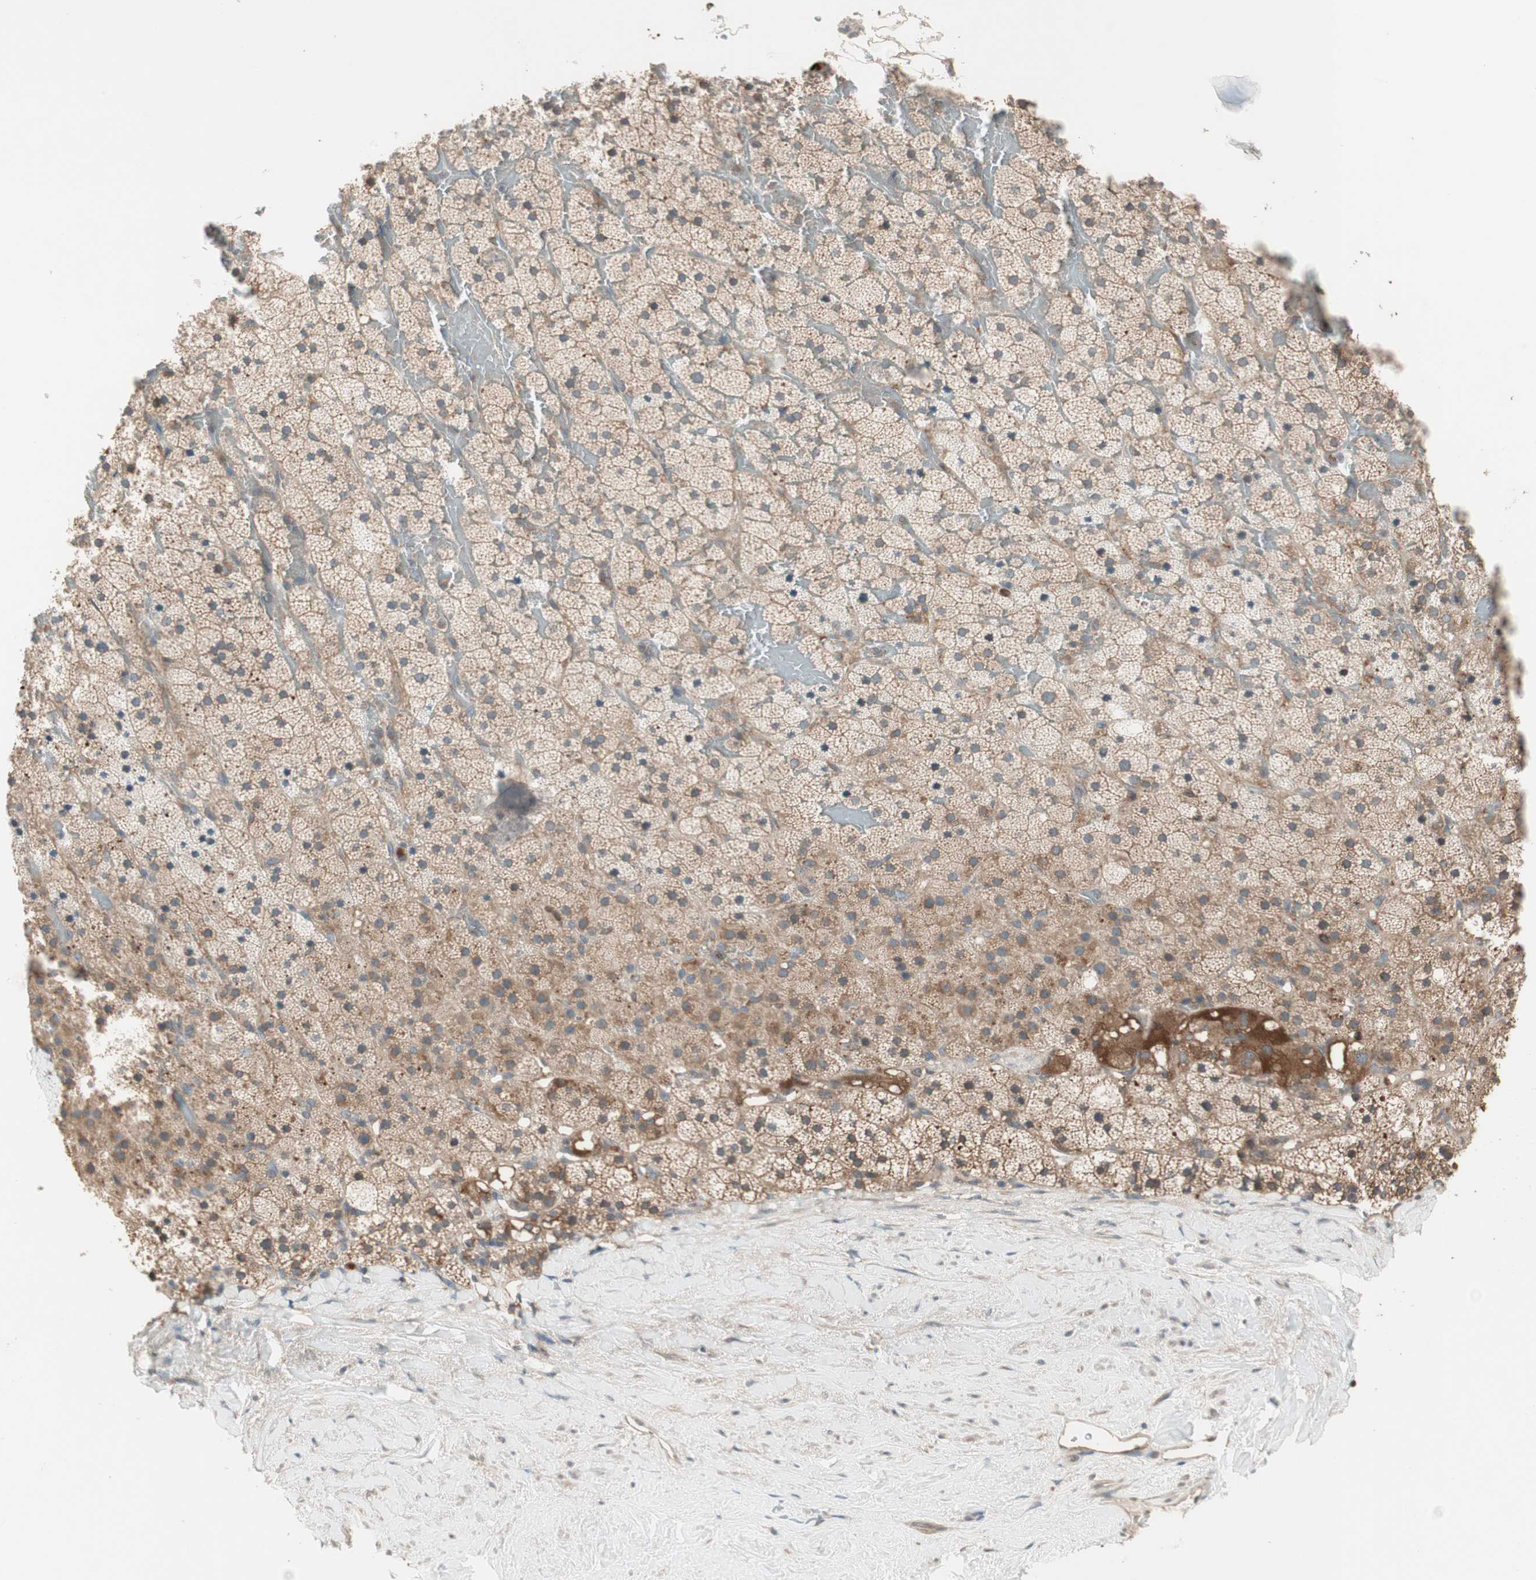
{"staining": {"intensity": "weak", "quantity": ">75%", "location": "cytoplasmic/membranous"}, "tissue": "adrenal gland", "cell_type": "Glandular cells", "image_type": "normal", "snomed": [{"axis": "morphology", "description": "Normal tissue, NOS"}, {"axis": "topography", "description": "Adrenal gland"}], "caption": "Protein expression analysis of benign adrenal gland reveals weak cytoplasmic/membranous expression in about >75% of glandular cells.", "gene": "ATP6AP2", "patient": {"sex": "male", "age": 35}}